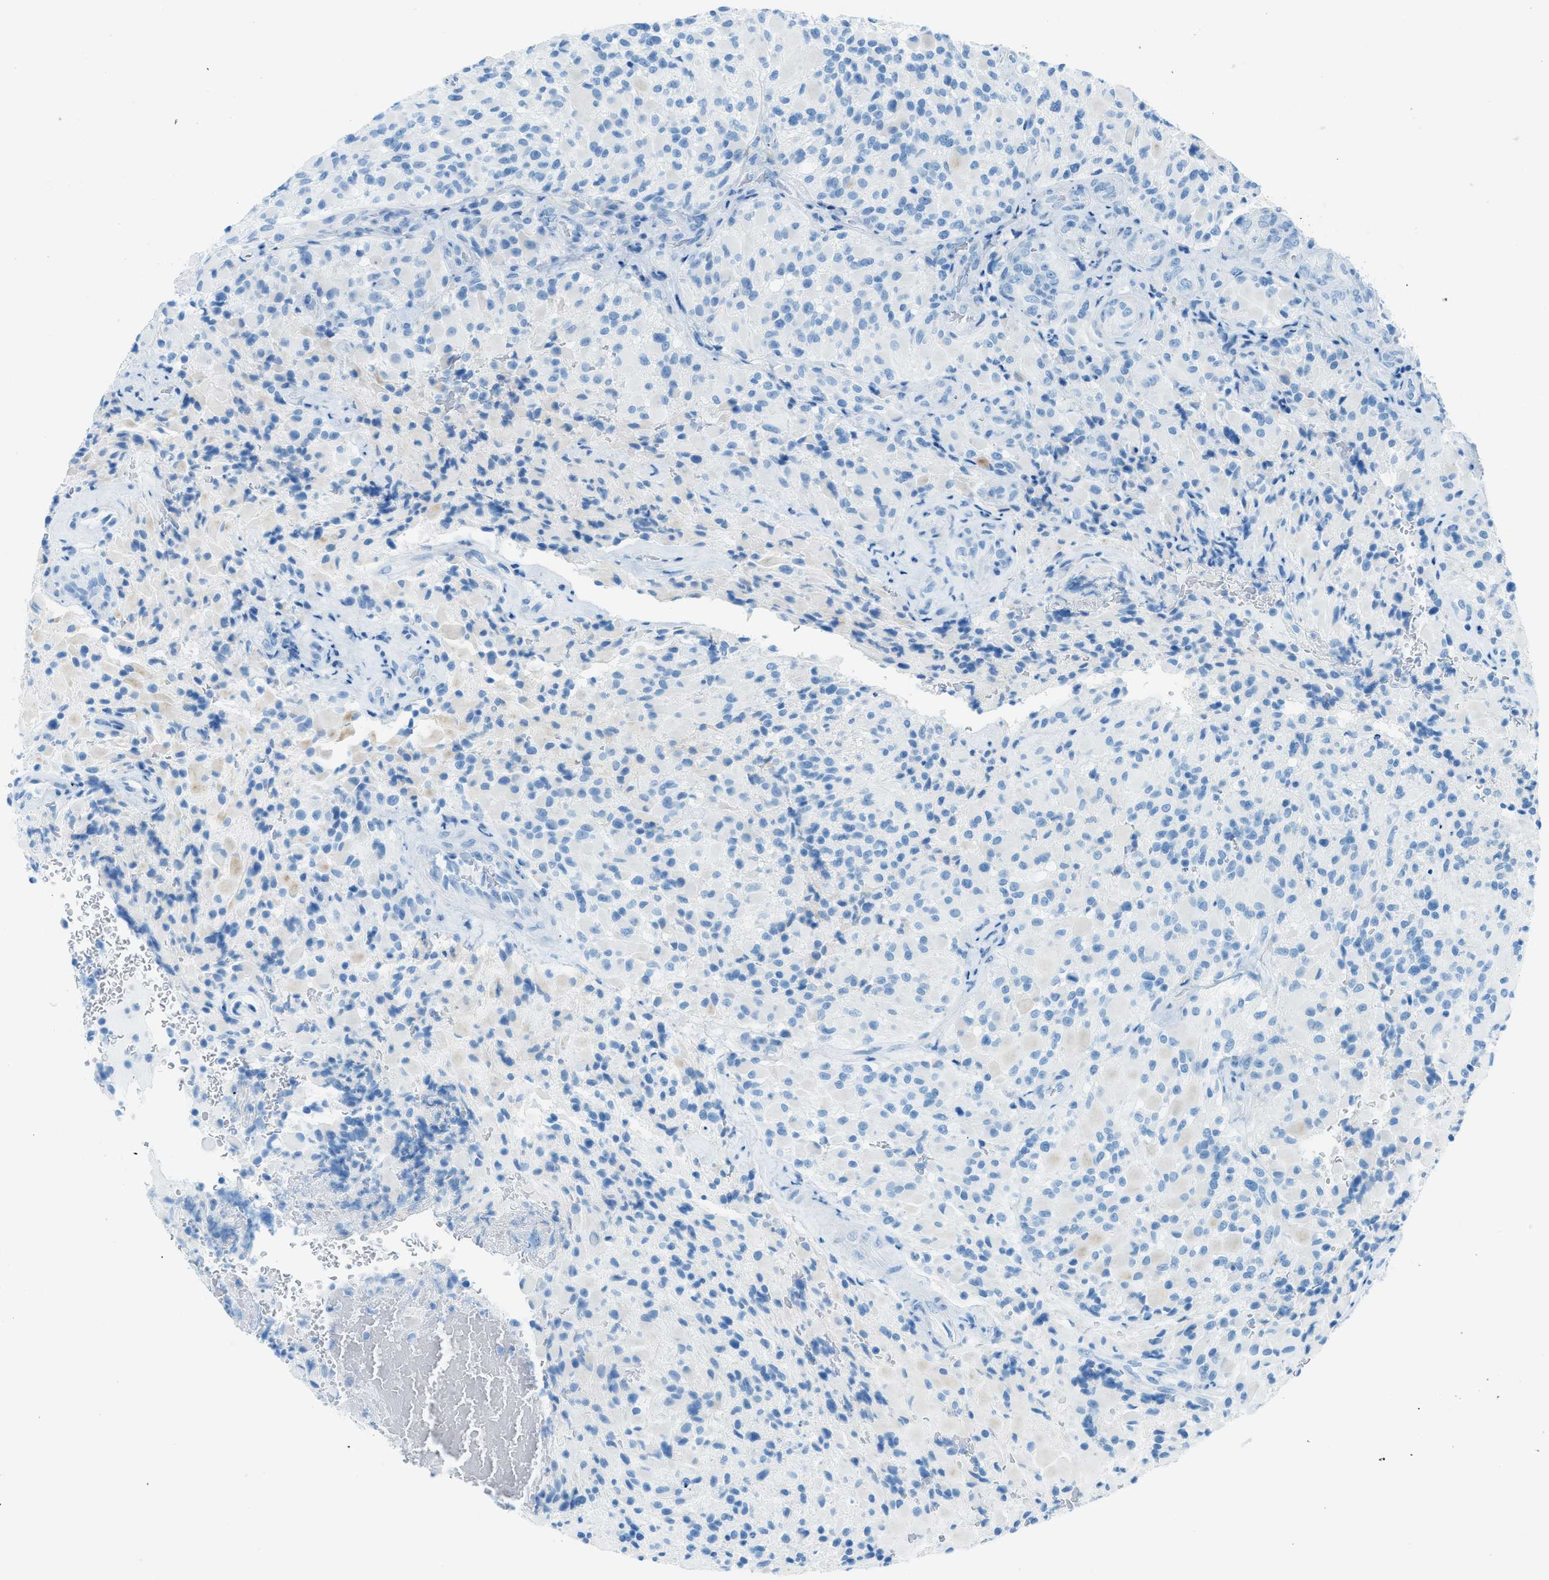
{"staining": {"intensity": "negative", "quantity": "none", "location": "none"}, "tissue": "glioma", "cell_type": "Tumor cells", "image_type": "cancer", "snomed": [{"axis": "morphology", "description": "Glioma, malignant, High grade"}, {"axis": "topography", "description": "Brain"}], "caption": "High magnification brightfield microscopy of glioma stained with DAB (brown) and counterstained with hematoxylin (blue): tumor cells show no significant positivity.", "gene": "C21orf62", "patient": {"sex": "male", "age": 71}}